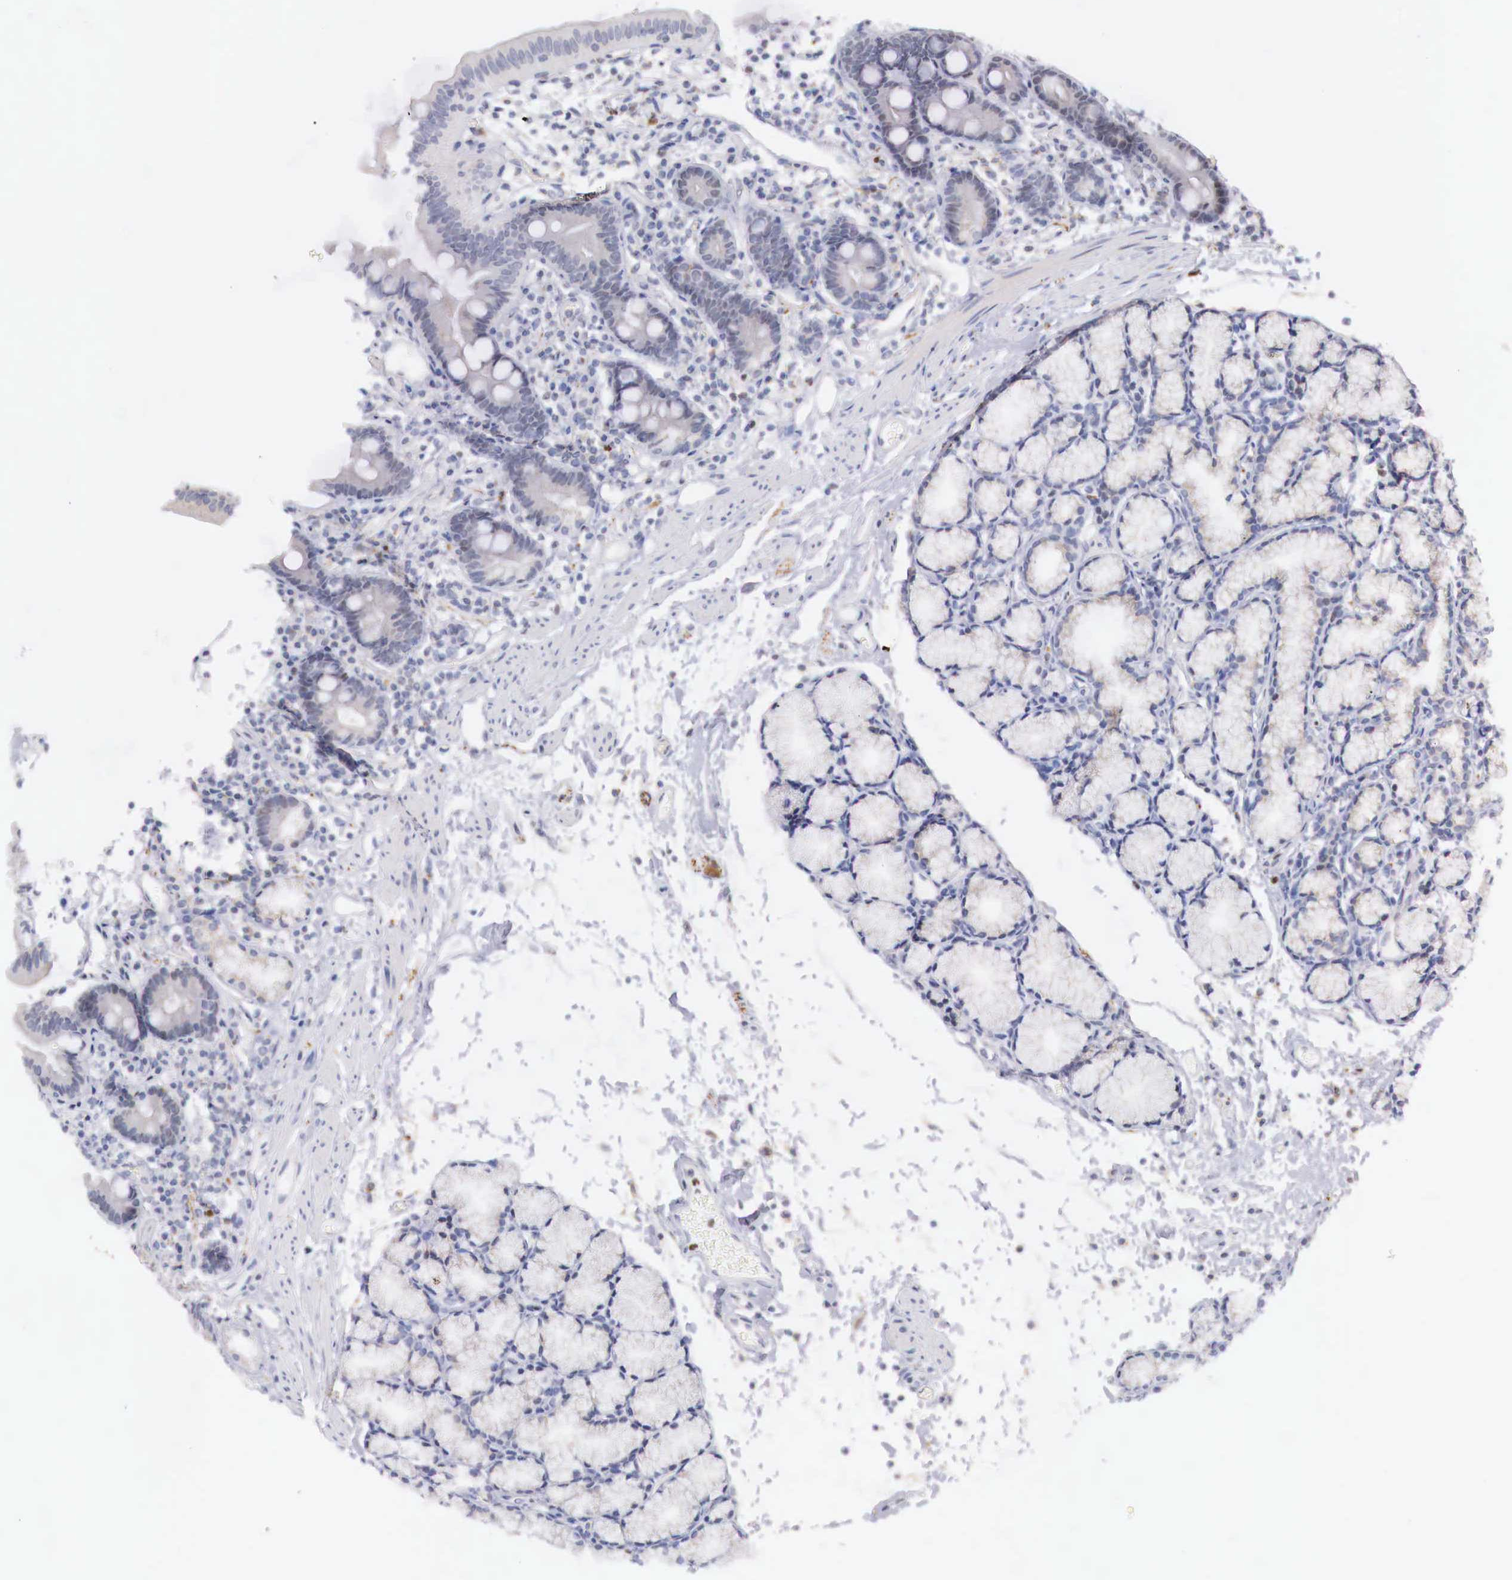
{"staining": {"intensity": "negative", "quantity": "none", "location": "none"}, "tissue": "duodenum", "cell_type": "Glandular cells", "image_type": "normal", "snomed": [{"axis": "morphology", "description": "Normal tissue, NOS"}, {"axis": "topography", "description": "Duodenum"}], "caption": "IHC image of unremarkable human duodenum stained for a protein (brown), which demonstrates no expression in glandular cells.", "gene": "TRIM13", "patient": {"sex": "female", "age": 48}}